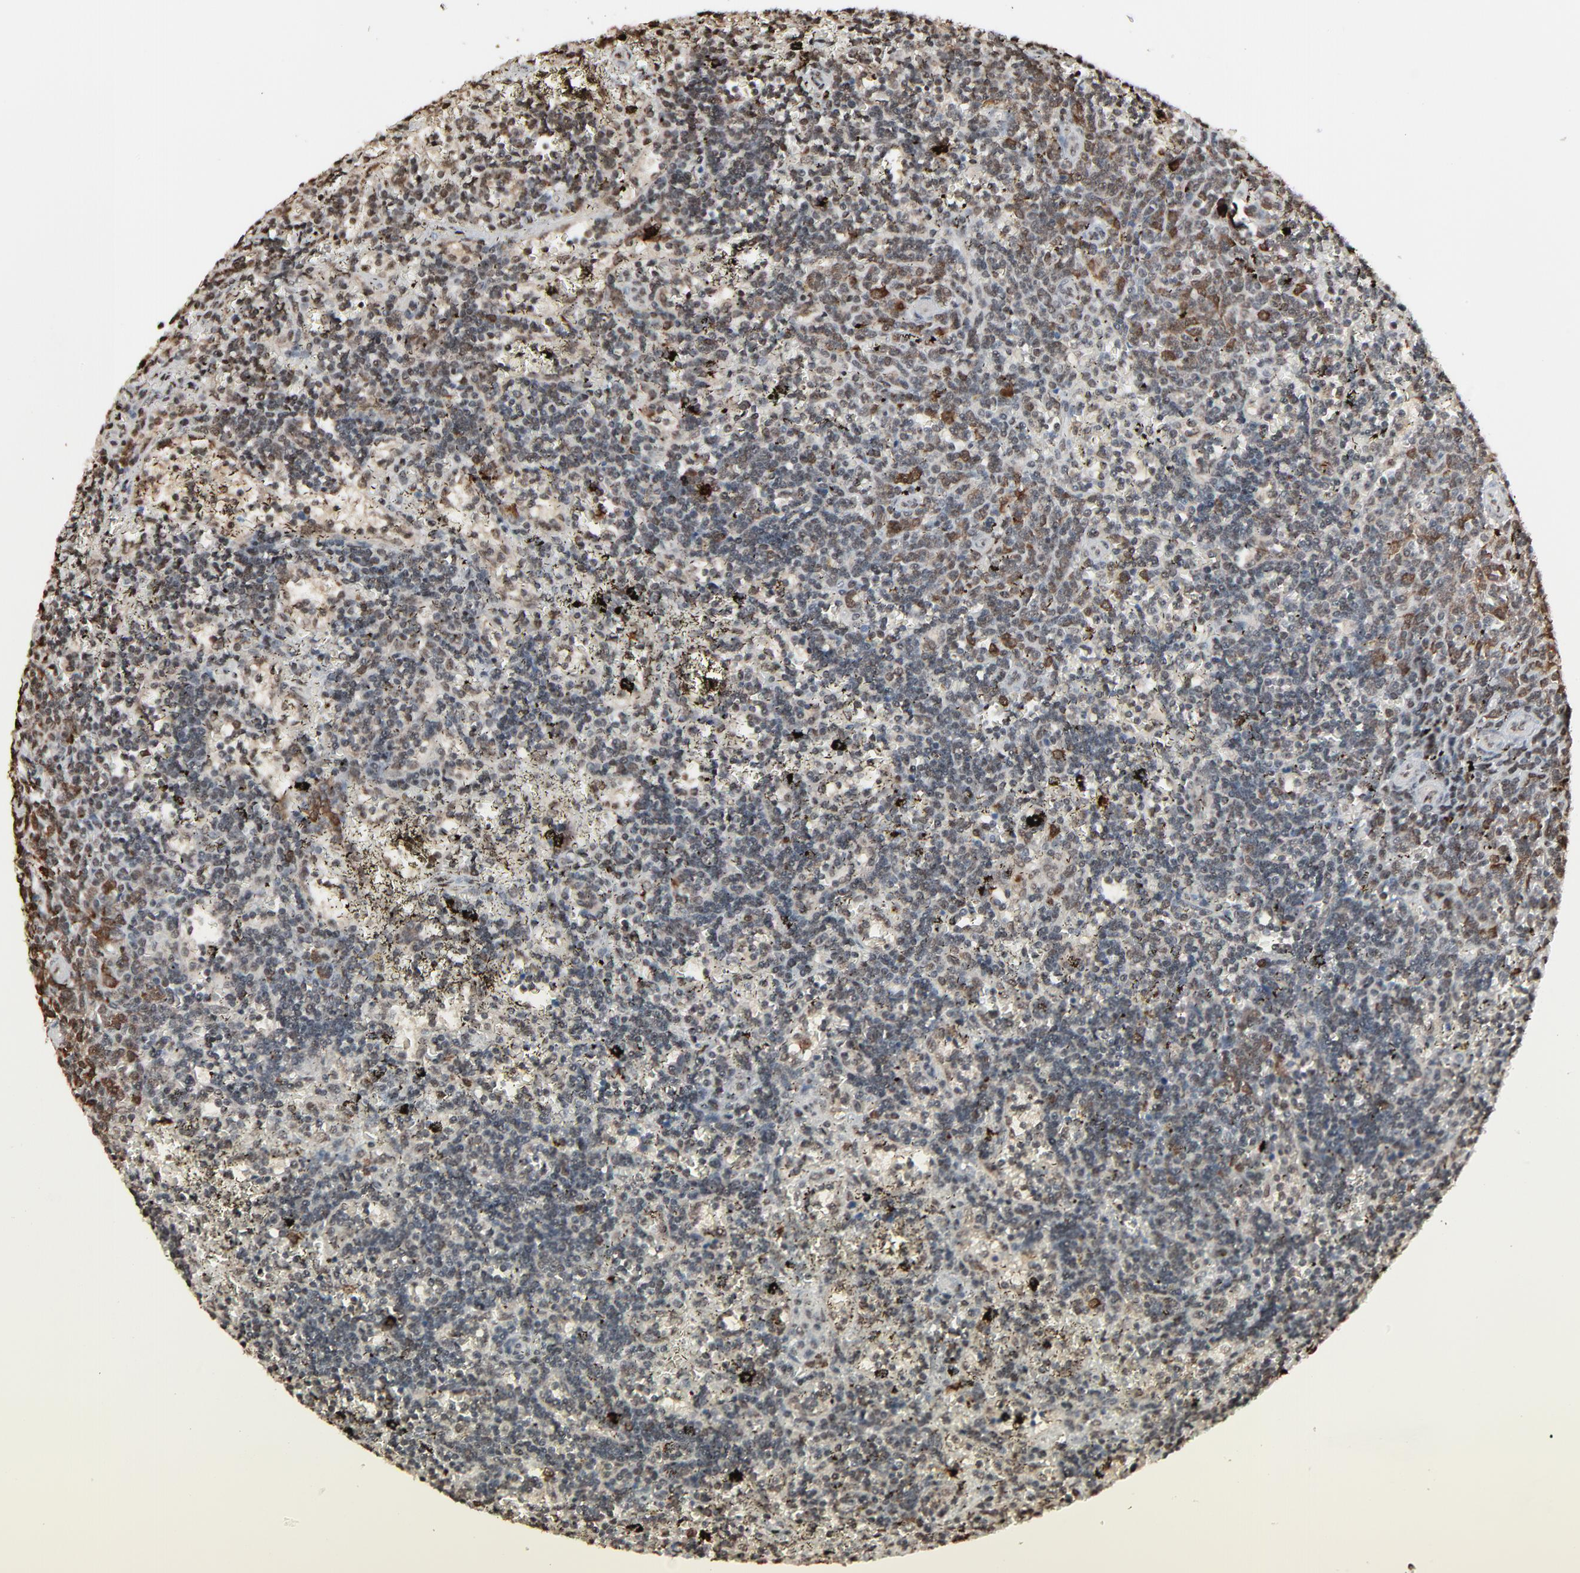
{"staining": {"intensity": "moderate", "quantity": "25%-75%", "location": "cytoplasmic/membranous,nuclear"}, "tissue": "lymphoma", "cell_type": "Tumor cells", "image_type": "cancer", "snomed": [{"axis": "morphology", "description": "Malignant lymphoma, non-Hodgkin's type, Low grade"}, {"axis": "topography", "description": "Spleen"}], "caption": "Brown immunohistochemical staining in human lymphoma exhibits moderate cytoplasmic/membranous and nuclear positivity in approximately 25%-75% of tumor cells.", "gene": "MEIS2", "patient": {"sex": "male", "age": 60}}